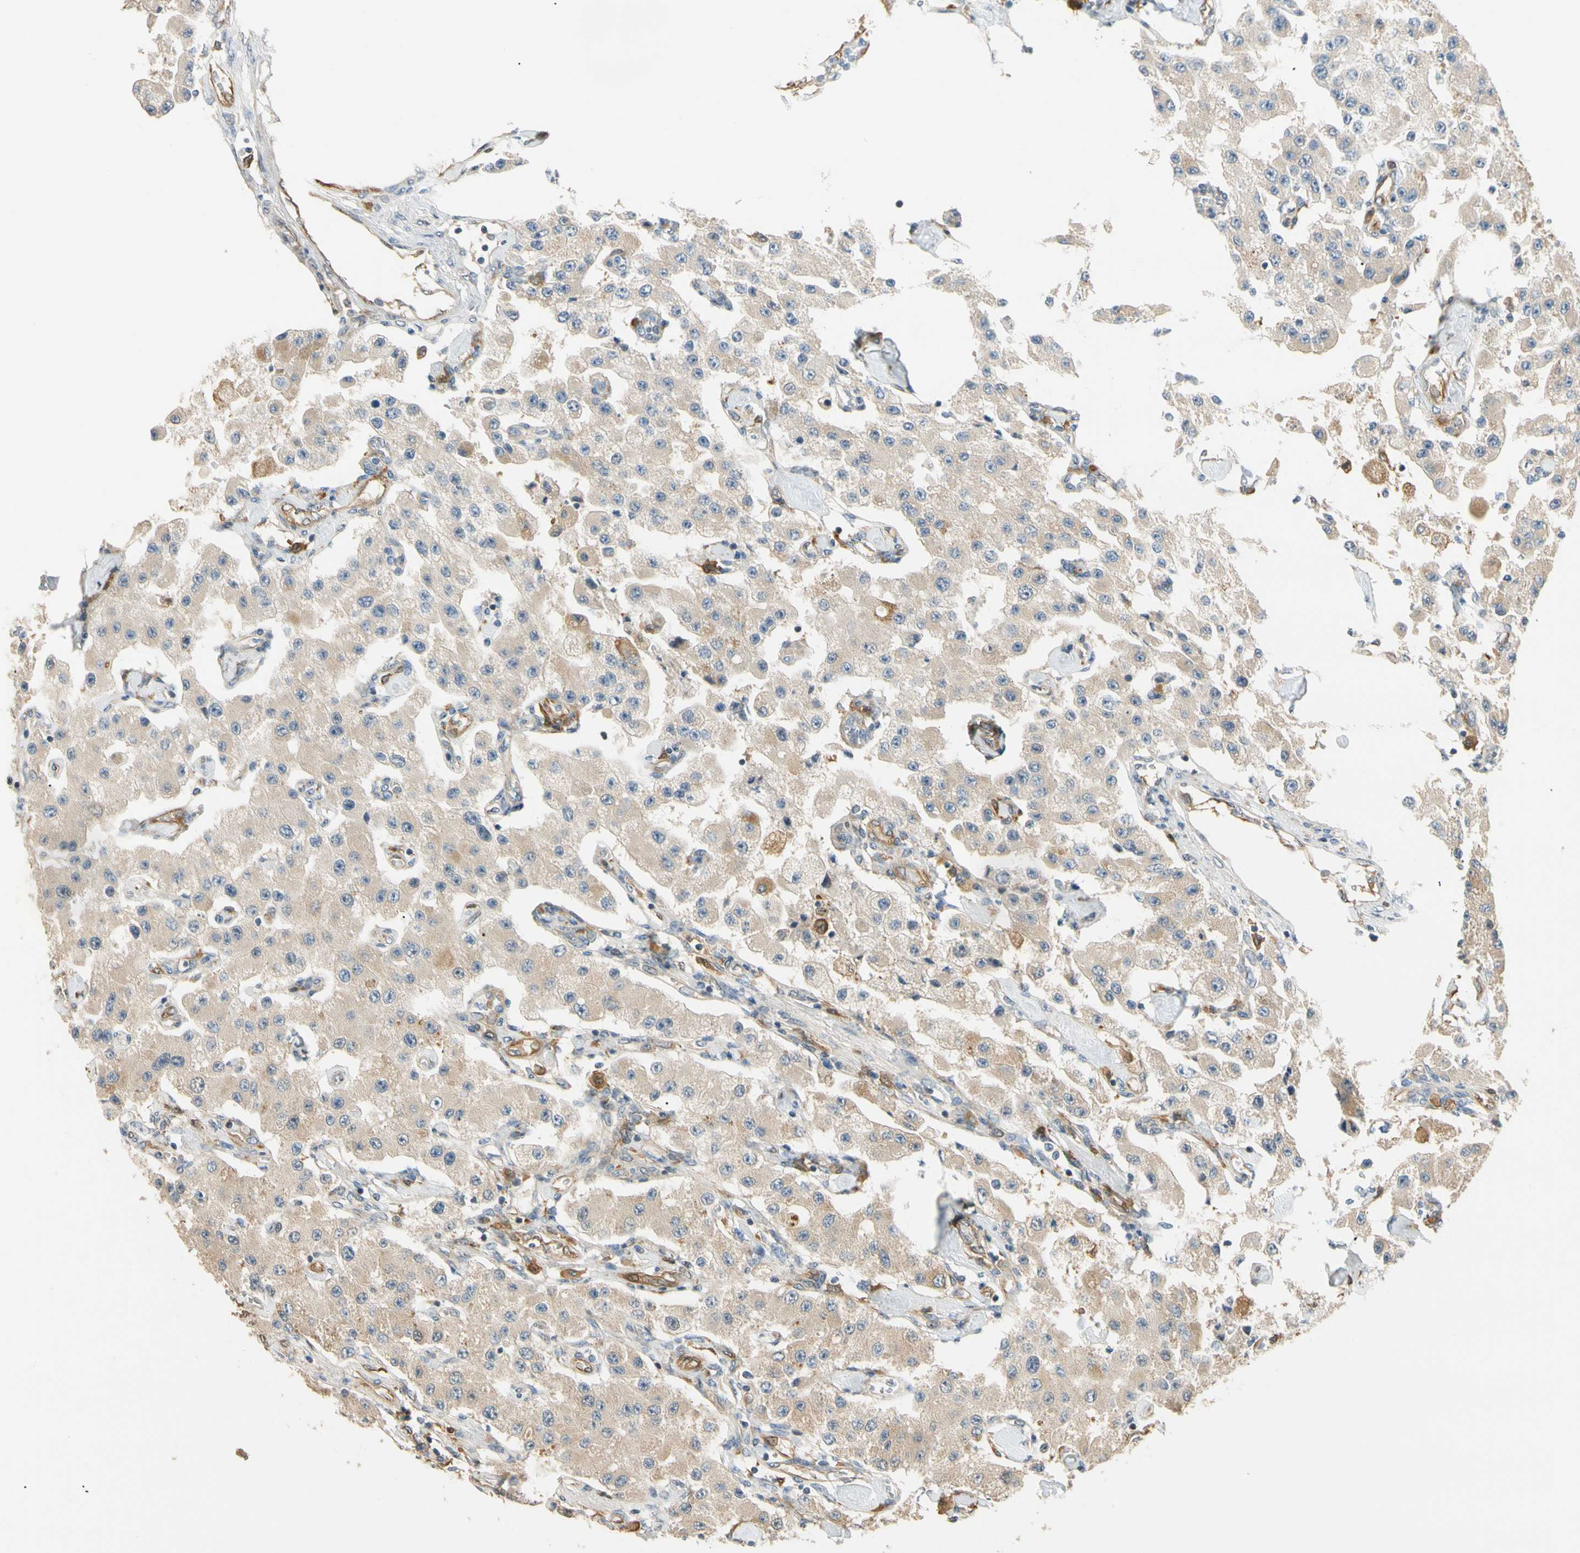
{"staining": {"intensity": "weak", "quantity": ">75%", "location": "cytoplasmic/membranous"}, "tissue": "carcinoid", "cell_type": "Tumor cells", "image_type": "cancer", "snomed": [{"axis": "morphology", "description": "Carcinoid, malignant, NOS"}, {"axis": "topography", "description": "Pancreas"}], "caption": "Immunohistochemistry (IHC) staining of carcinoid (malignant), which displays low levels of weak cytoplasmic/membranous positivity in approximately >75% of tumor cells indicating weak cytoplasmic/membranous protein positivity. The staining was performed using DAB (3,3'-diaminobenzidine) (brown) for protein detection and nuclei were counterstained in hematoxylin (blue).", "gene": "PARP14", "patient": {"sex": "male", "age": 41}}